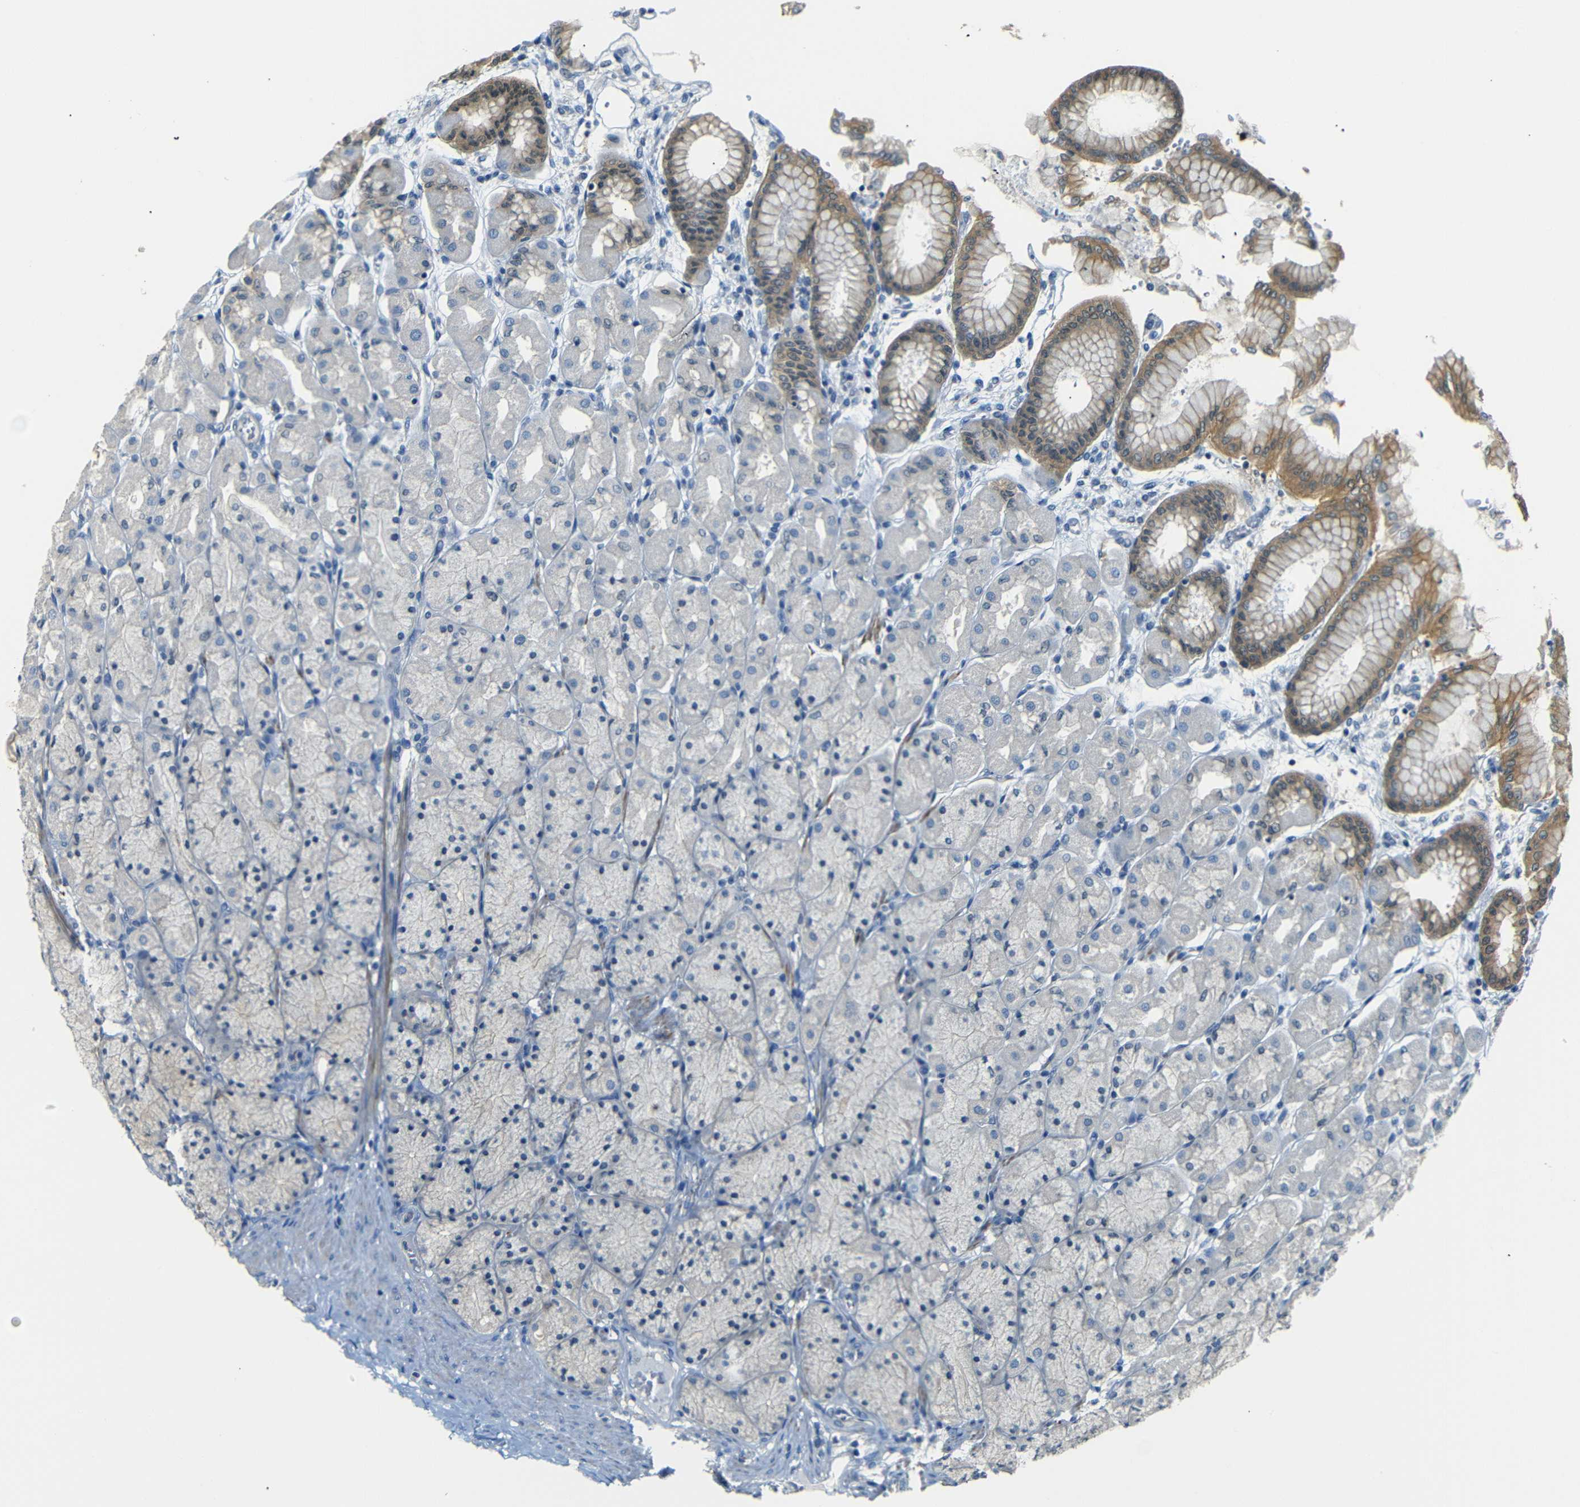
{"staining": {"intensity": "moderate", "quantity": "25%-75%", "location": "cytoplasmic/membranous"}, "tissue": "stomach", "cell_type": "Glandular cells", "image_type": "normal", "snomed": [{"axis": "morphology", "description": "Normal tissue, NOS"}, {"axis": "topography", "description": "Stomach, upper"}], "caption": "DAB immunohistochemical staining of unremarkable human stomach exhibits moderate cytoplasmic/membranous protein staining in approximately 25%-75% of glandular cells. (DAB (3,3'-diaminobenzidine) IHC, brown staining for protein, blue staining for nuclei).", "gene": "SFN", "patient": {"sex": "female", "age": 56}}